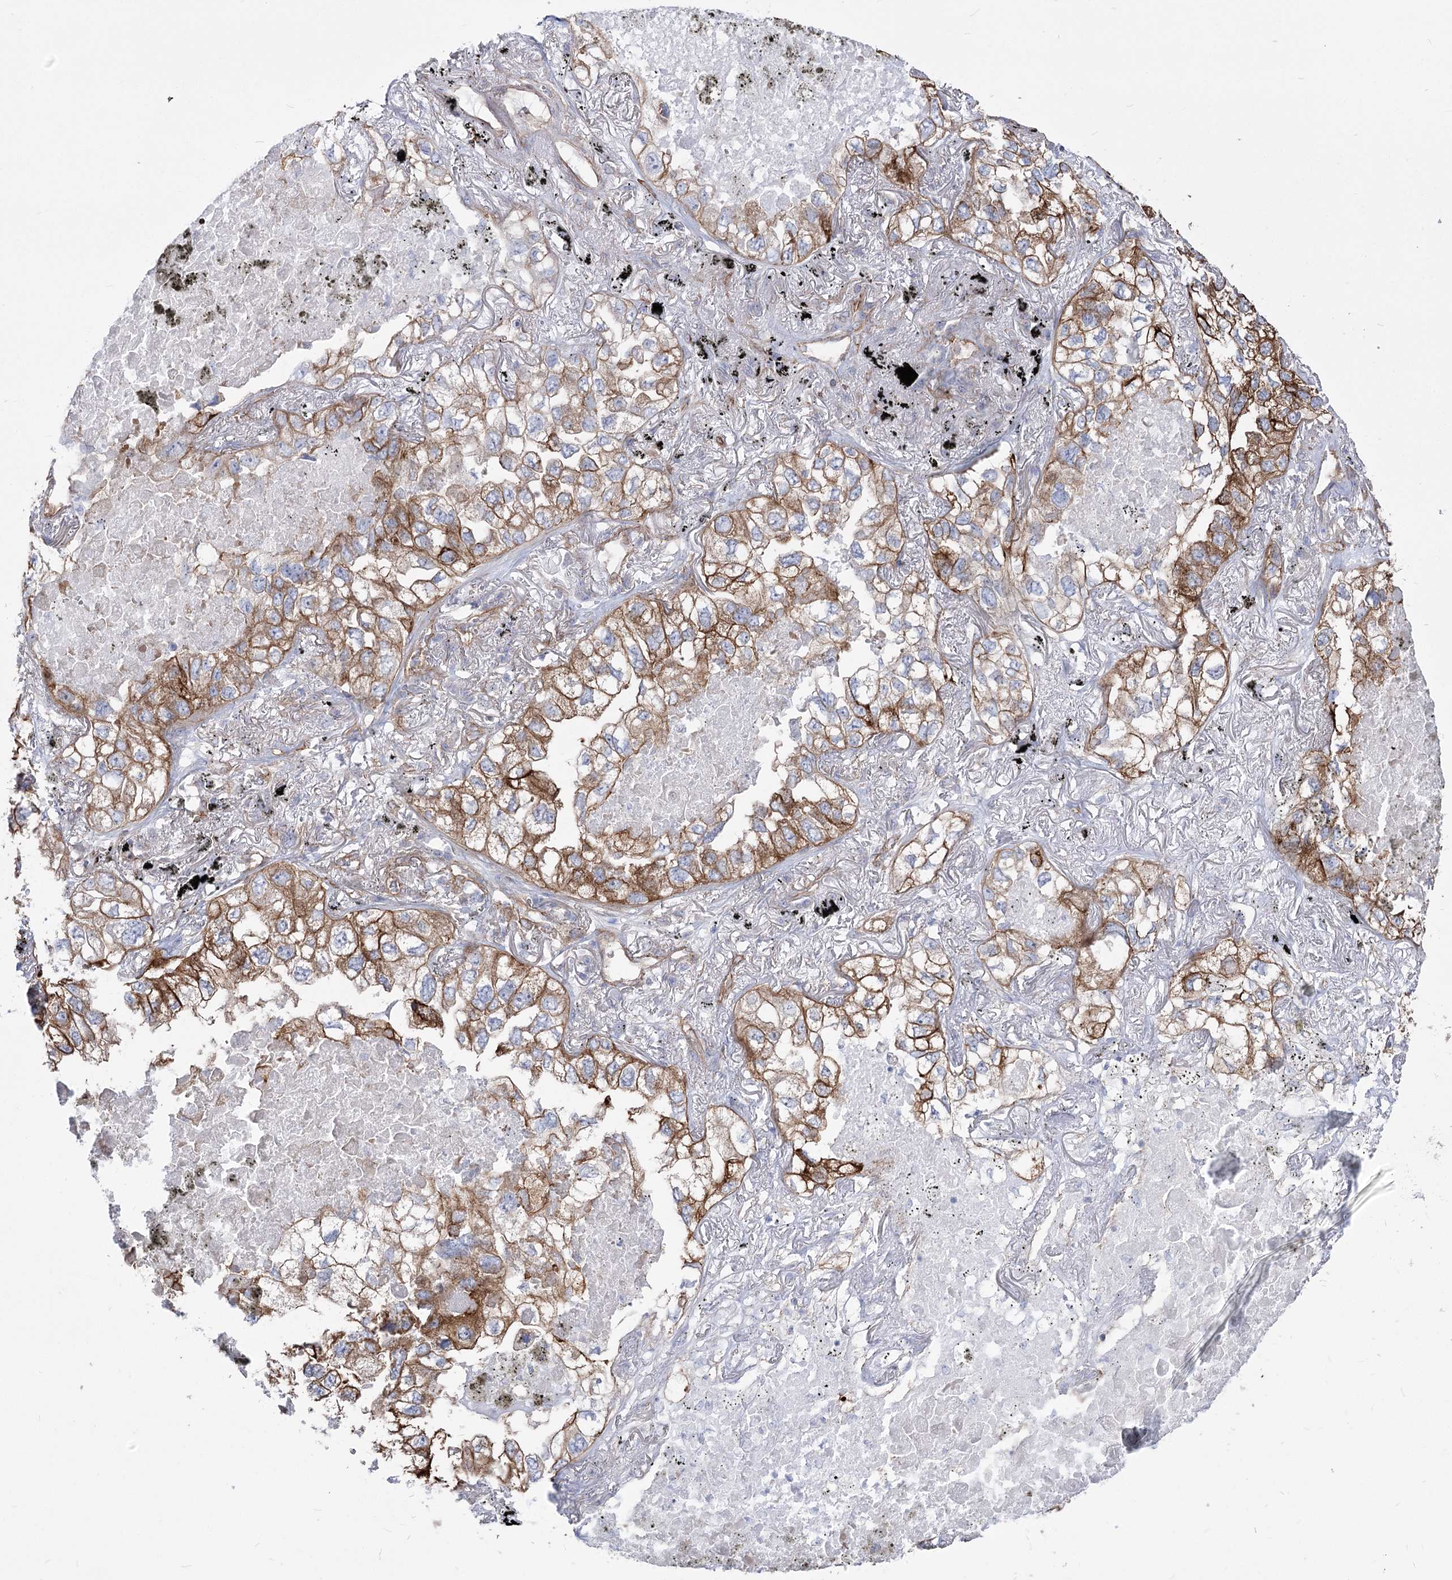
{"staining": {"intensity": "moderate", "quantity": ">75%", "location": "cytoplasmic/membranous"}, "tissue": "lung cancer", "cell_type": "Tumor cells", "image_type": "cancer", "snomed": [{"axis": "morphology", "description": "Adenocarcinoma, NOS"}, {"axis": "topography", "description": "Lung"}], "caption": "A brown stain labels moderate cytoplasmic/membranous positivity of a protein in lung cancer (adenocarcinoma) tumor cells.", "gene": "PLEKHA5", "patient": {"sex": "male", "age": 65}}